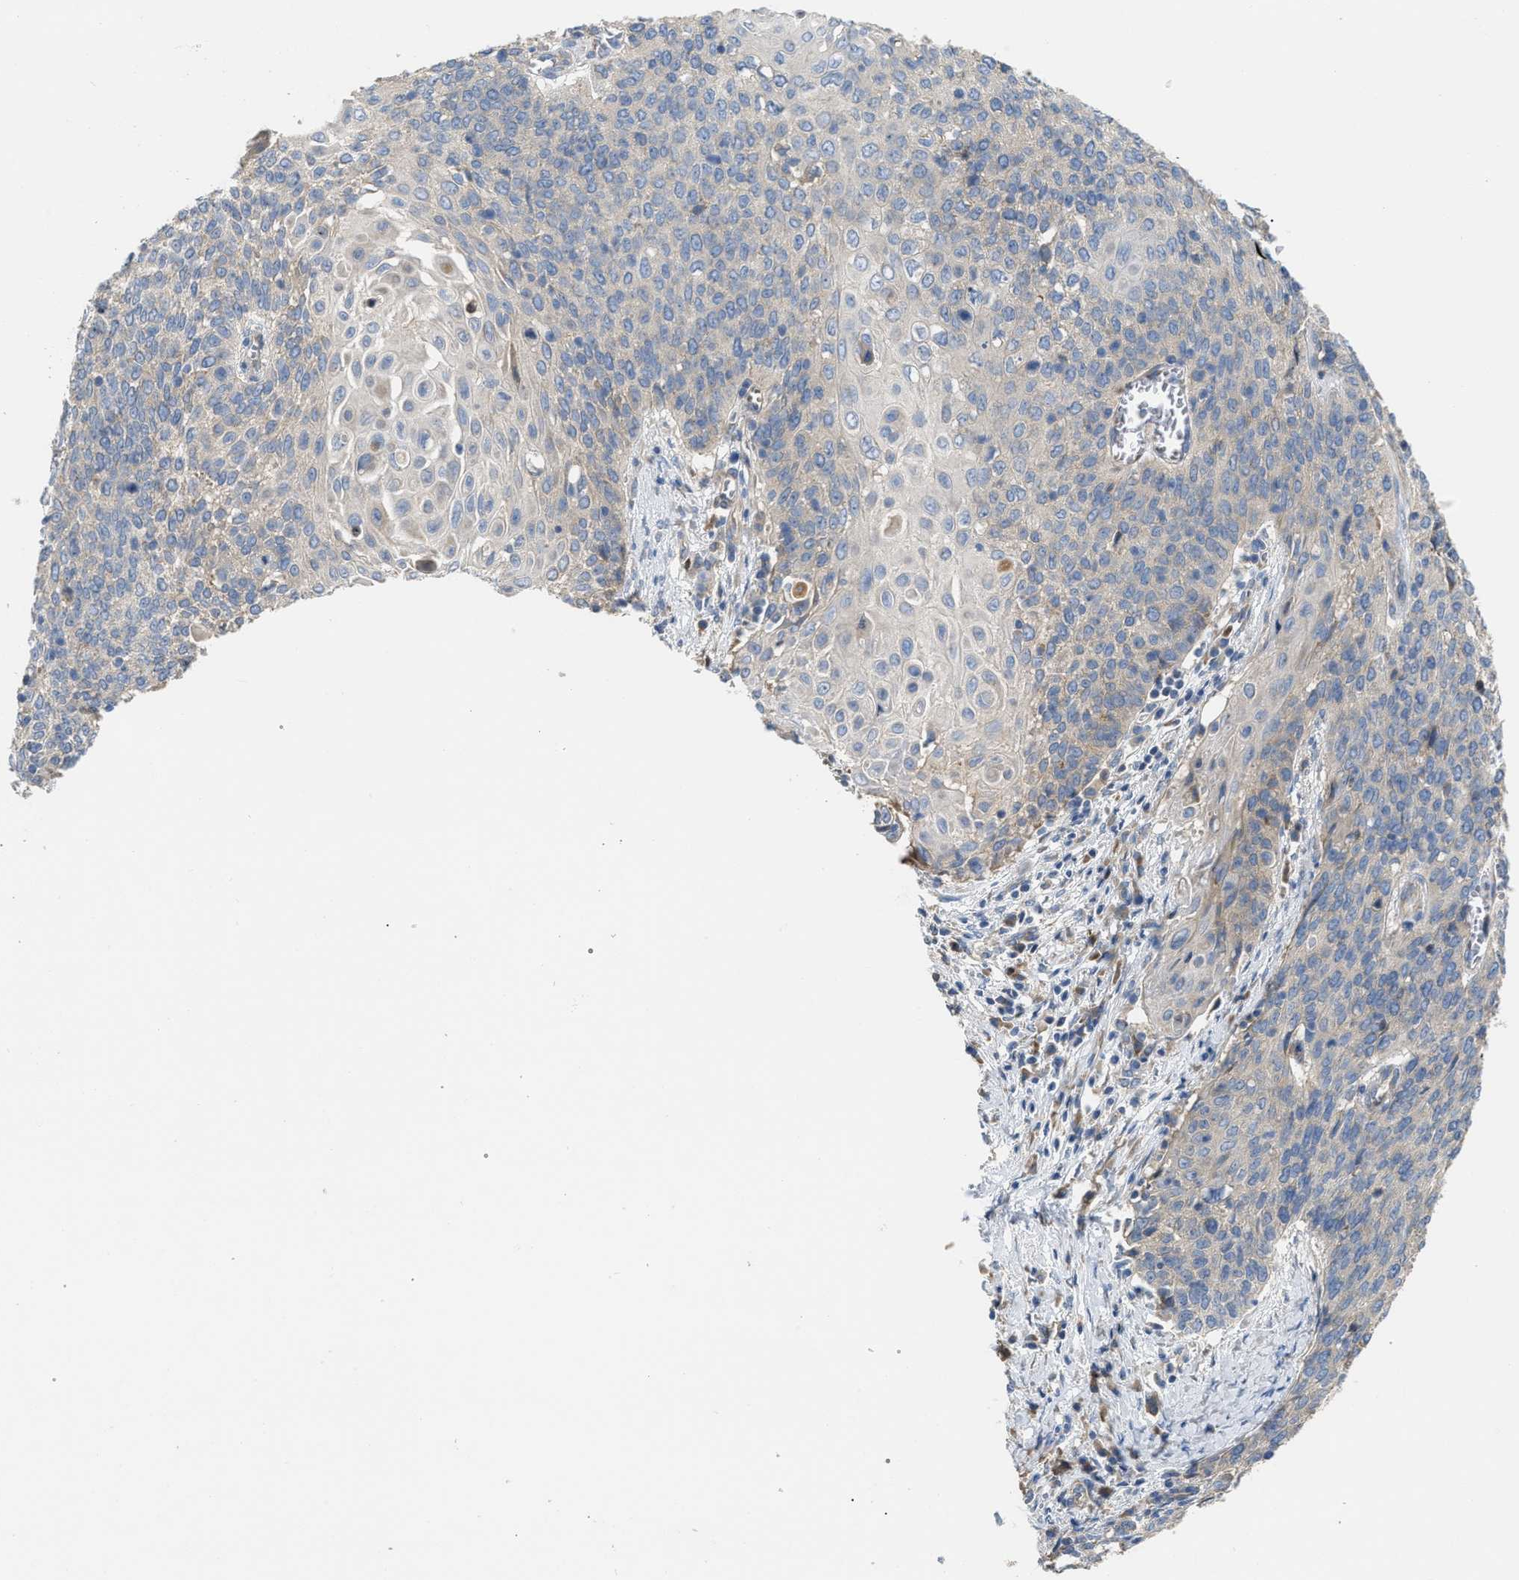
{"staining": {"intensity": "negative", "quantity": "none", "location": "none"}, "tissue": "cervical cancer", "cell_type": "Tumor cells", "image_type": "cancer", "snomed": [{"axis": "morphology", "description": "Squamous cell carcinoma, NOS"}, {"axis": "topography", "description": "Cervix"}], "caption": "Cervical cancer (squamous cell carcinoma) was stained to show a protein in brown. There is no significant expression in tumor cells. (Stains: DAB (3,3'-diaminobenzidine) IHC with hematoxylin counter stain, Microscopy: brightfield microscopy at high magnification).", "gene": "DHX58", "patient": {"sex": "female", "age": 39}}